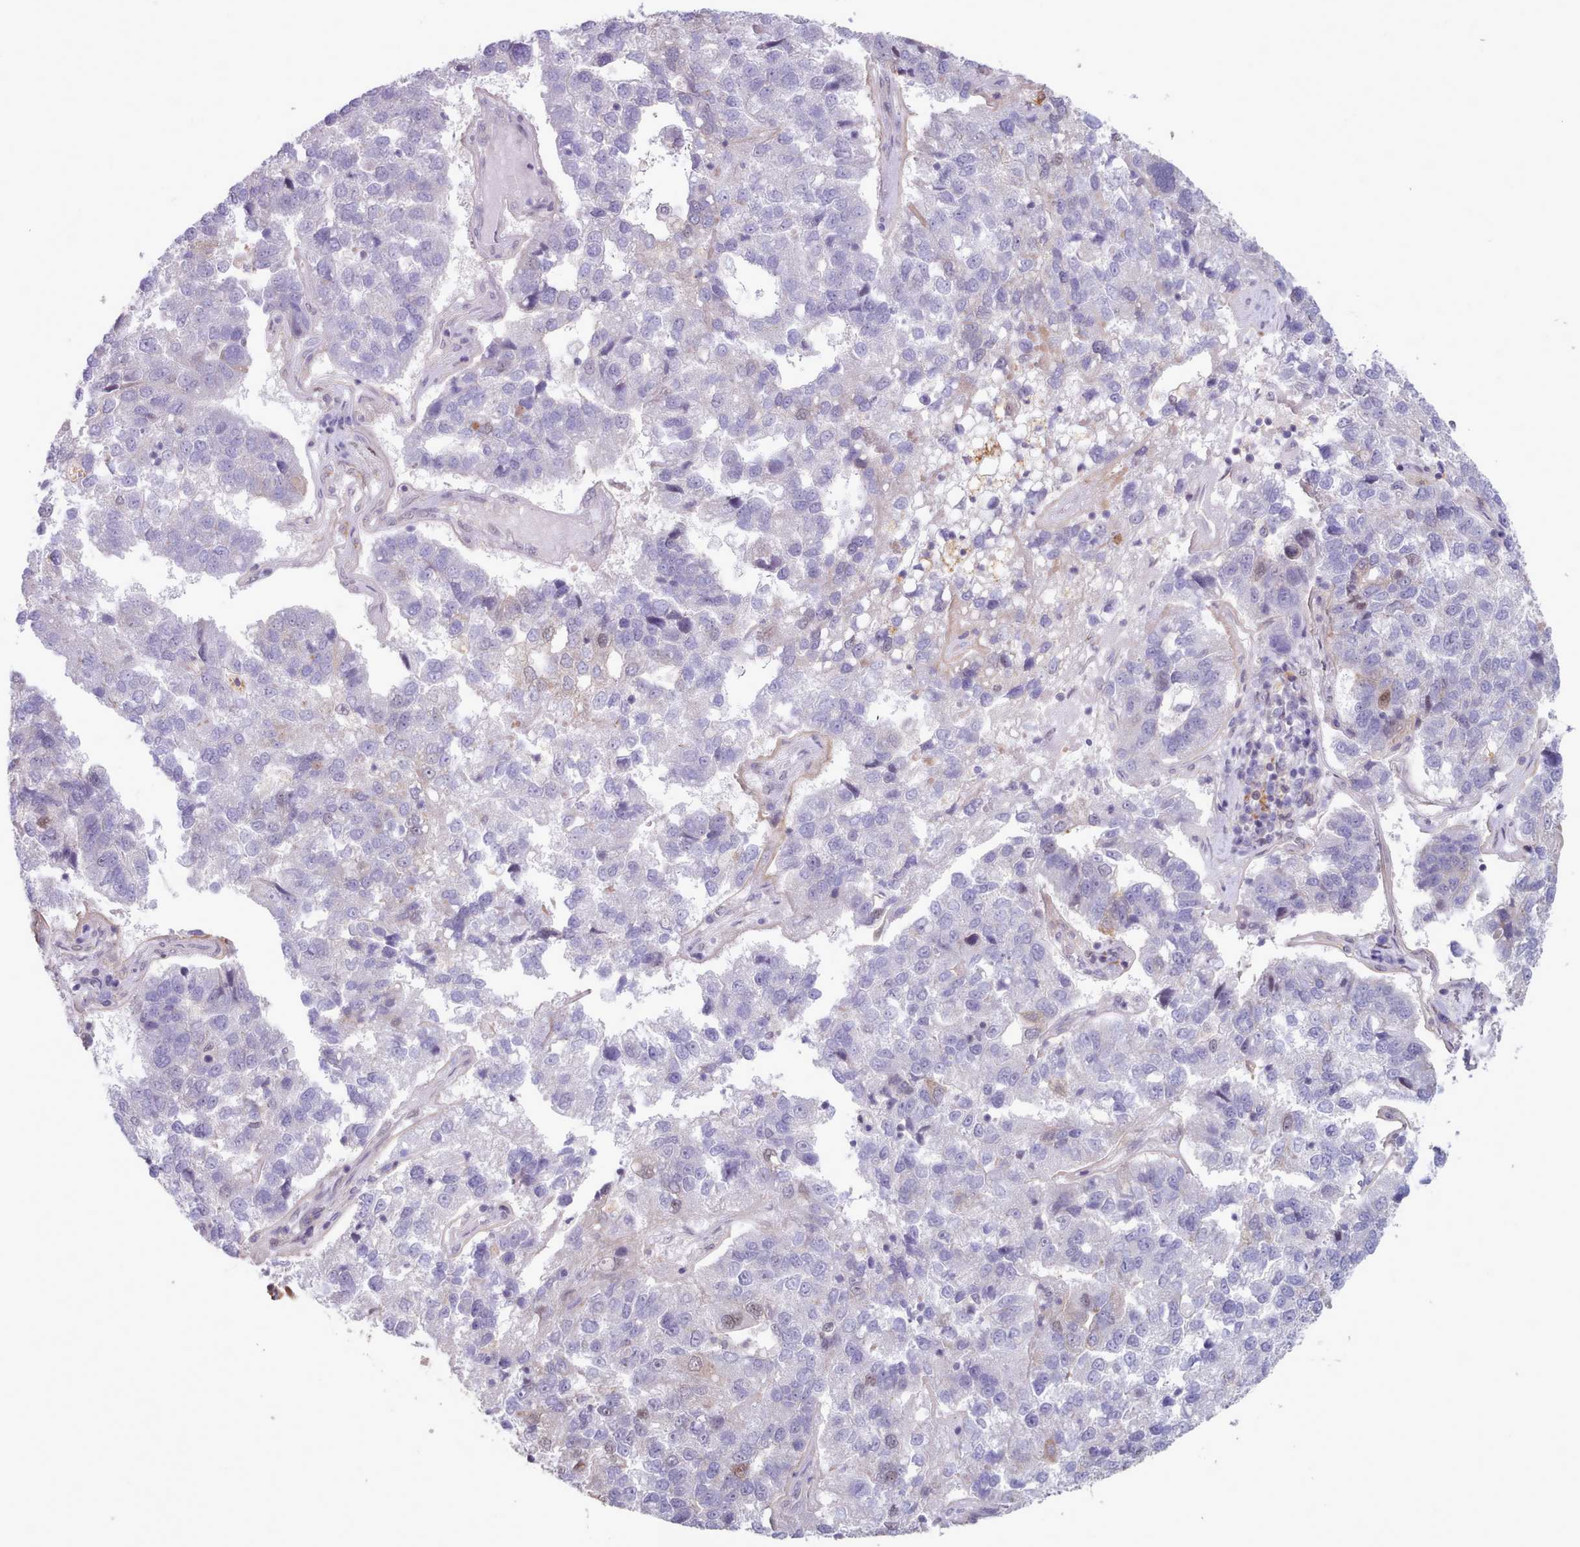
{"staining": {"intensity": "negative", "quantity": "none", "location": "none"}, "tissue": "pancreatic cancer", "cell_type": "Tumor cells", "image_type": "cancer", "snomed": [{"axis": "morphology", "description": "Adenocarcinoma, NOS"}, {"axis": "topography", "description": "Pancreas"}], "caption": "Immunohistochemistry of pancreatic adenocarcinoma reveals no expression in tumor cells. (DAB (3,3'-diaminobenzidine) immunohistochemistry (IHC) visualized using brightfield microscopy, high magnification).", "gene": "CES3", "patient": {"sex": "female", "age": 61}}